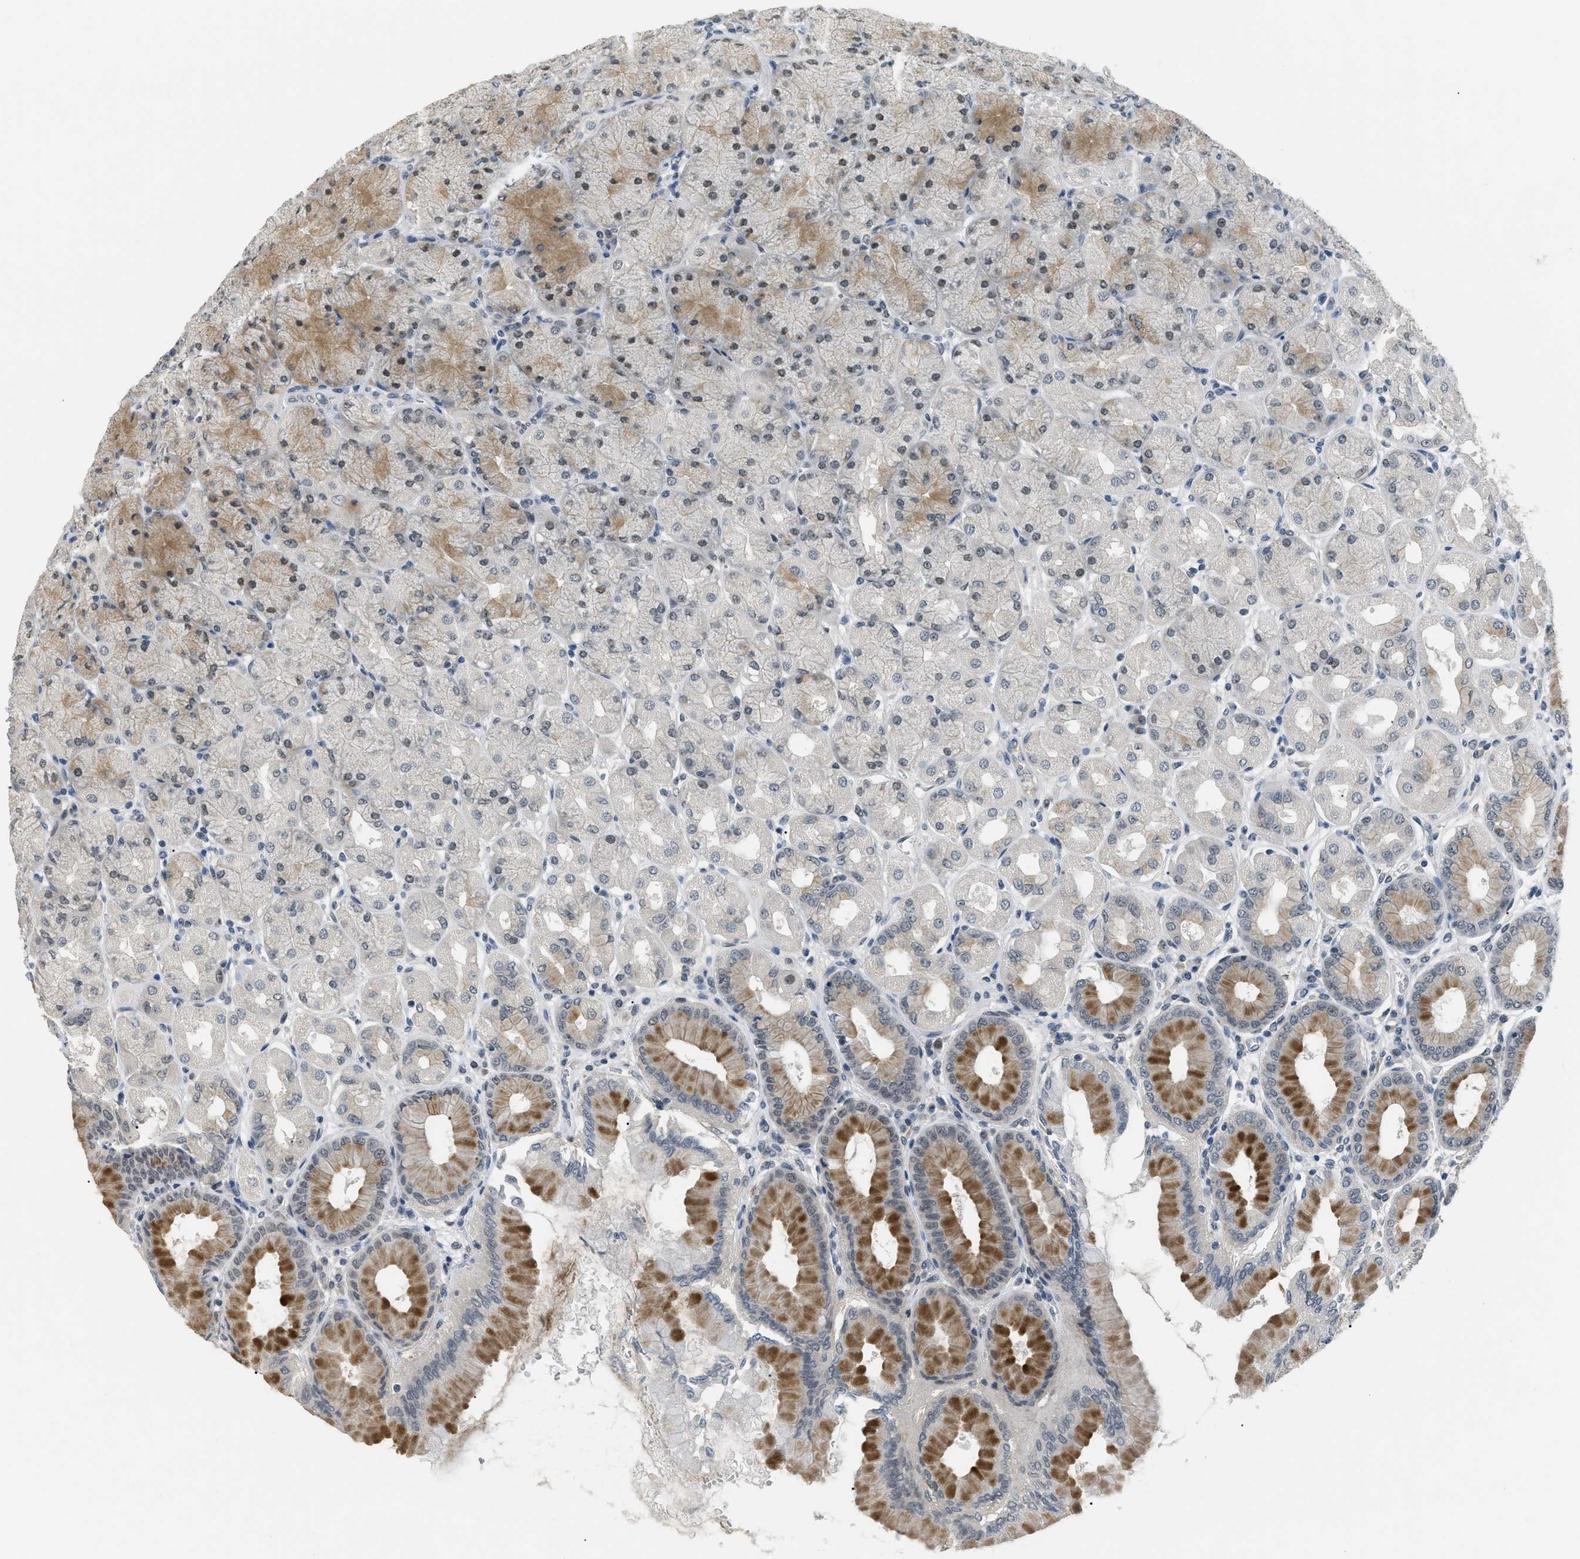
{"staining": {"intensity": "moderate", "quantity": "25%-75%", "location": "cytoplasmic/membranous"}, "tissue": "stomach", "cell_type": "Glandular cells", "image_type": "normal", "snomed": [{"axis": "morphology", "description": "Normal tissue, NOS"}, {"axis": "topography", "description": "Stomach, upper"}], "caption": "Protein staining demonstrates moderate cytoplasmic/membranous expression in about 25%-75% of glandular cells in unremarkable stomach.", "gene": "MZF1", "patient": {"sex": "female", "age": 56}}